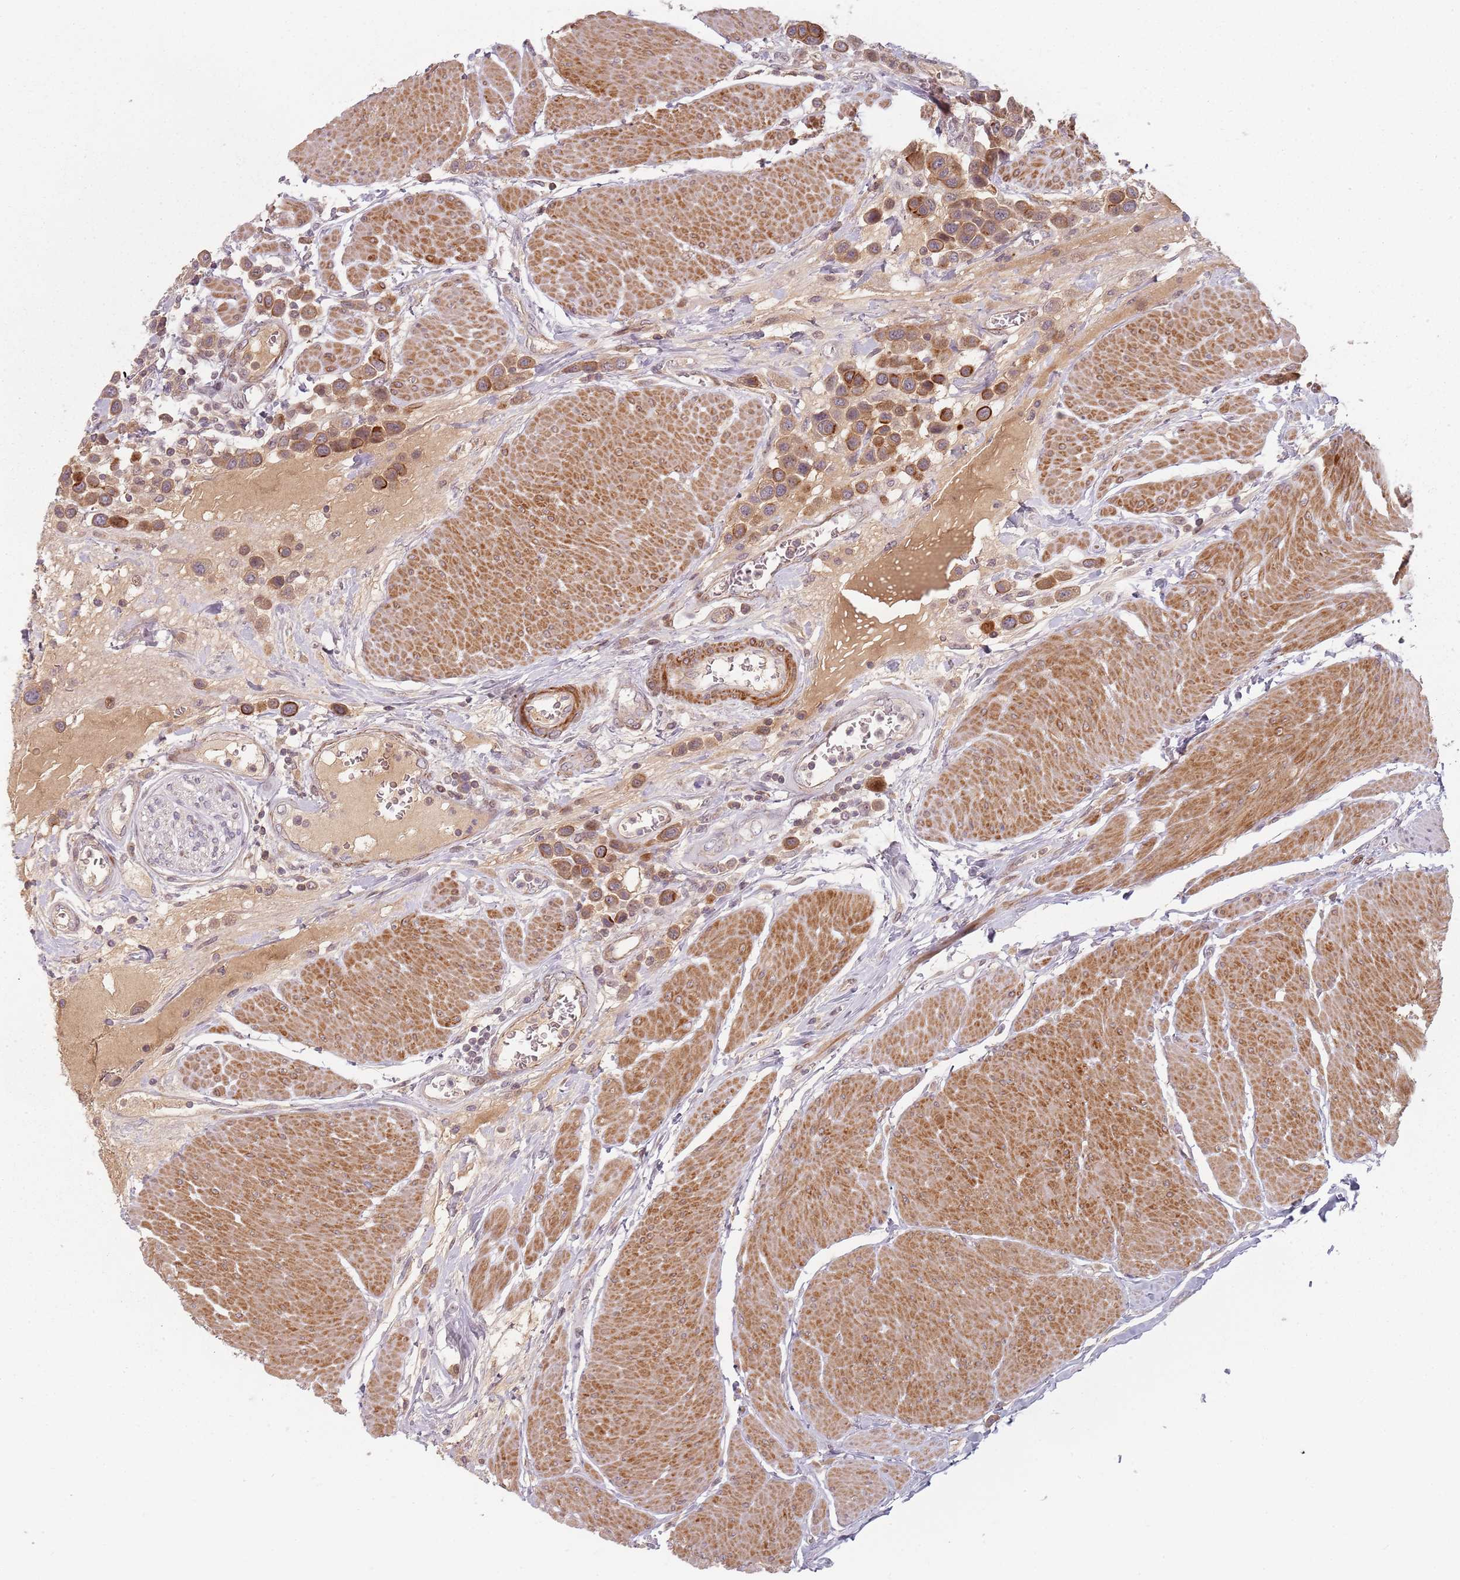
{"staining": {"intensity": "moderate", "quantity": ">75%", "location": "cytoplasmic/membranous"}, "tissue": "urothelial cancer", "cell_type": "Tumor cells", "image_type": "cancer", "snomed": [{"axis": "morphology", "description": "Urothelial carcinoma, High grade"}, {"axis": "topography", "description": "Urinary bladder"}], "caption": "Urothelial cancer was stained to show a protein in brown. There is medium levels of moderate cytoplasmic/membranous positivity in approximately >75% of tumor cells.", "gene": "RPS6KA2", "patient": {"sex": "male", "age": 50}}